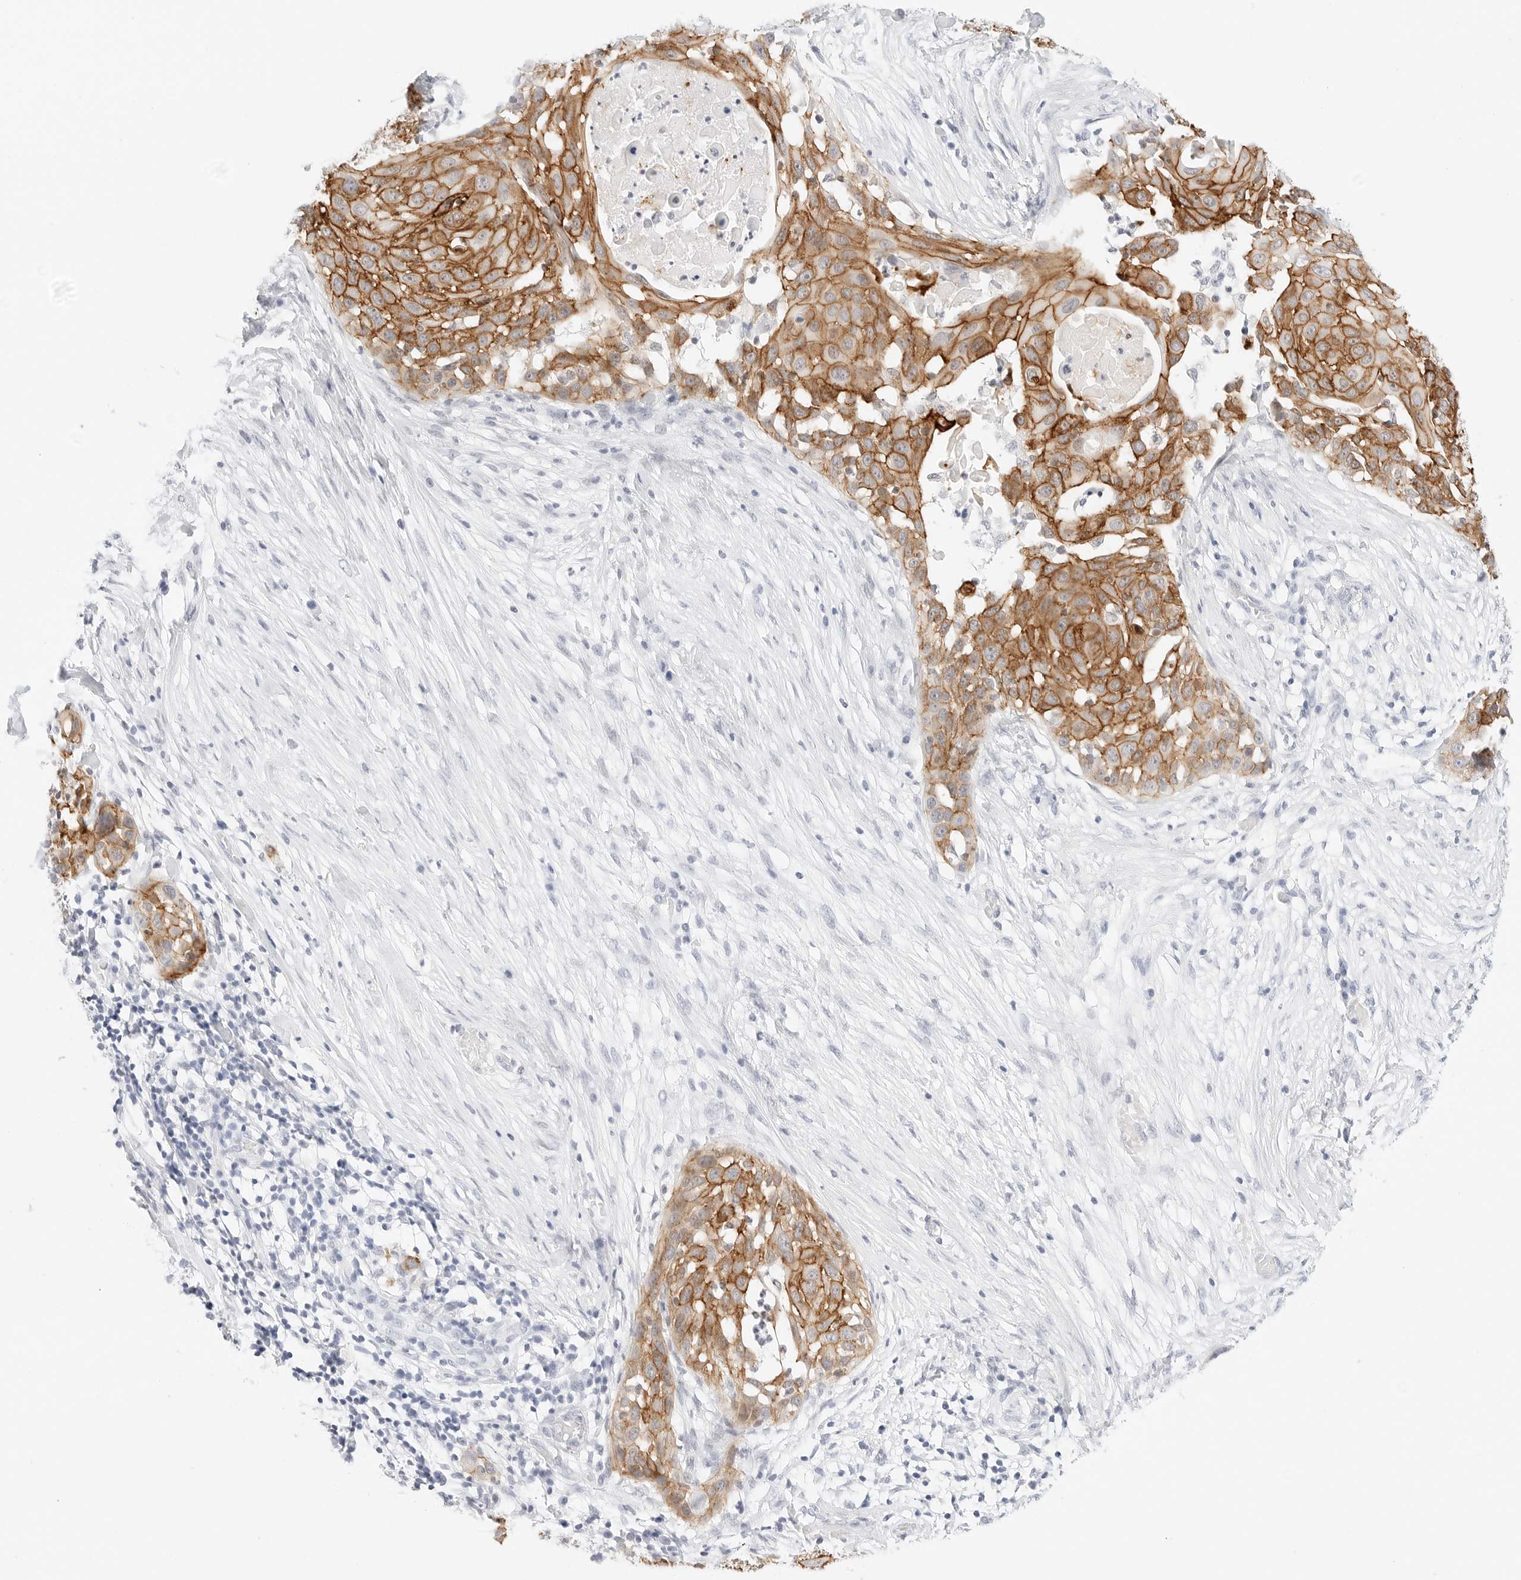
{"staining": {"intensity": "moderate", "quantity": ">75%", "location": "cytoplasmic/membranous"}, "tissue": "skin cancer", "cell_type": "Tumor cells", "image_type": "cancer", "snomed": [{"axis": "morphology", "description": "Squamous cell carcinoma, NOS"}, {"axis": "topography", "description": "Skin"}], "caption": "Immunohistochemical staining of human squamous cell carcinoma (skin) displays medium levels of moderate cytoplasmic/membranous positivity in approximately >75% of tumor cells.", "gene": "CDH1", "patient": {"sex": "female", "age": 44}}